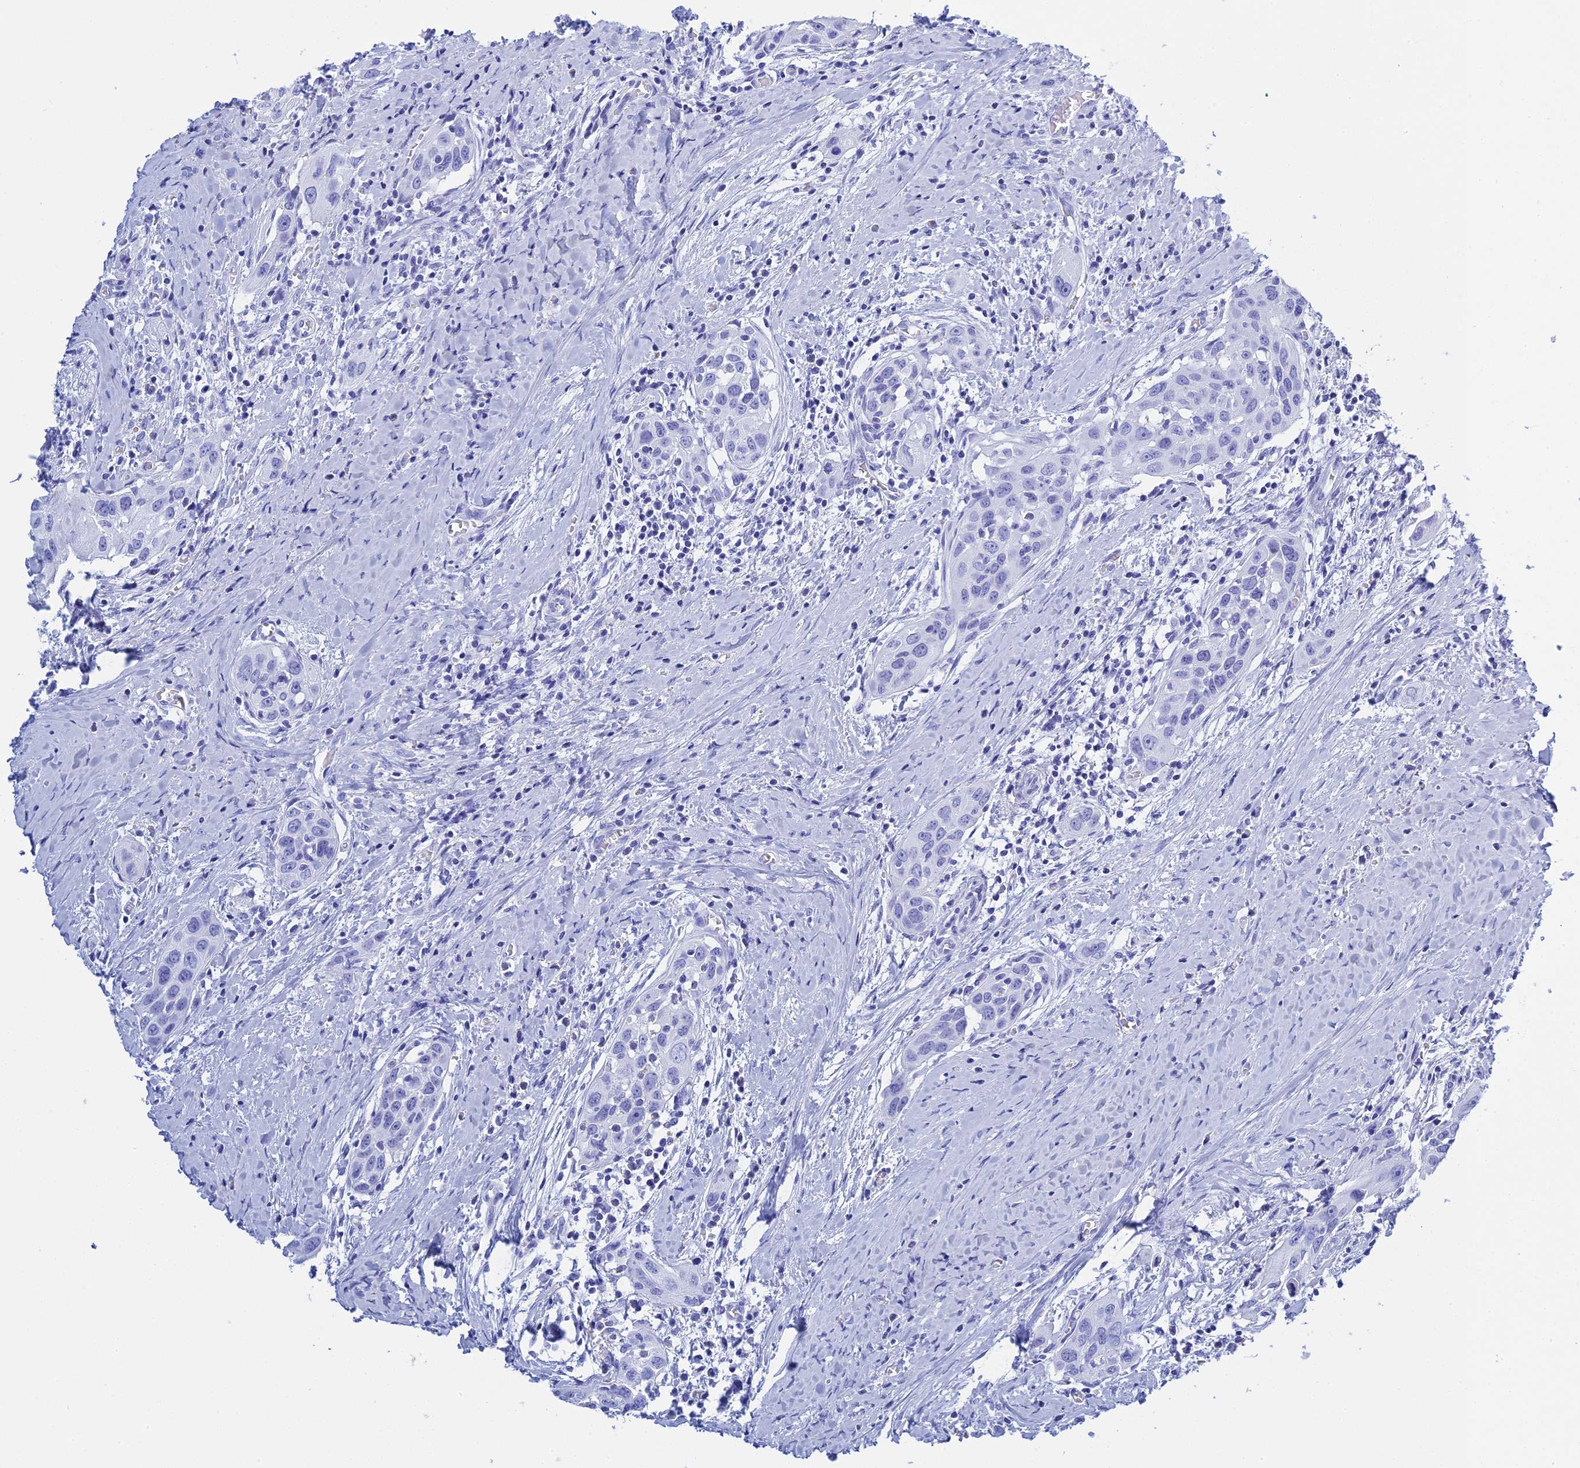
{"staining": {"intensity": "negative", "quantity": "none", "location": "none"}, "tissue": "head and neck cancer", "cell_type": "Tumor cells", "image_type": "cancer", "snomed": [{"axis": "morphology", "description": "Squamous cell carcinoma, NOS"}, {"axis": "topography", "description": "Oral tissue"}, {"axis": "topography", "description": "Head-Neck"}], "caption": "The micrograph displays no staining of tumor cells in head and neck cancer (squamous cell carcinoma).", "gene": "TEX101", "patient": {"sex": "female", "age": 50}}